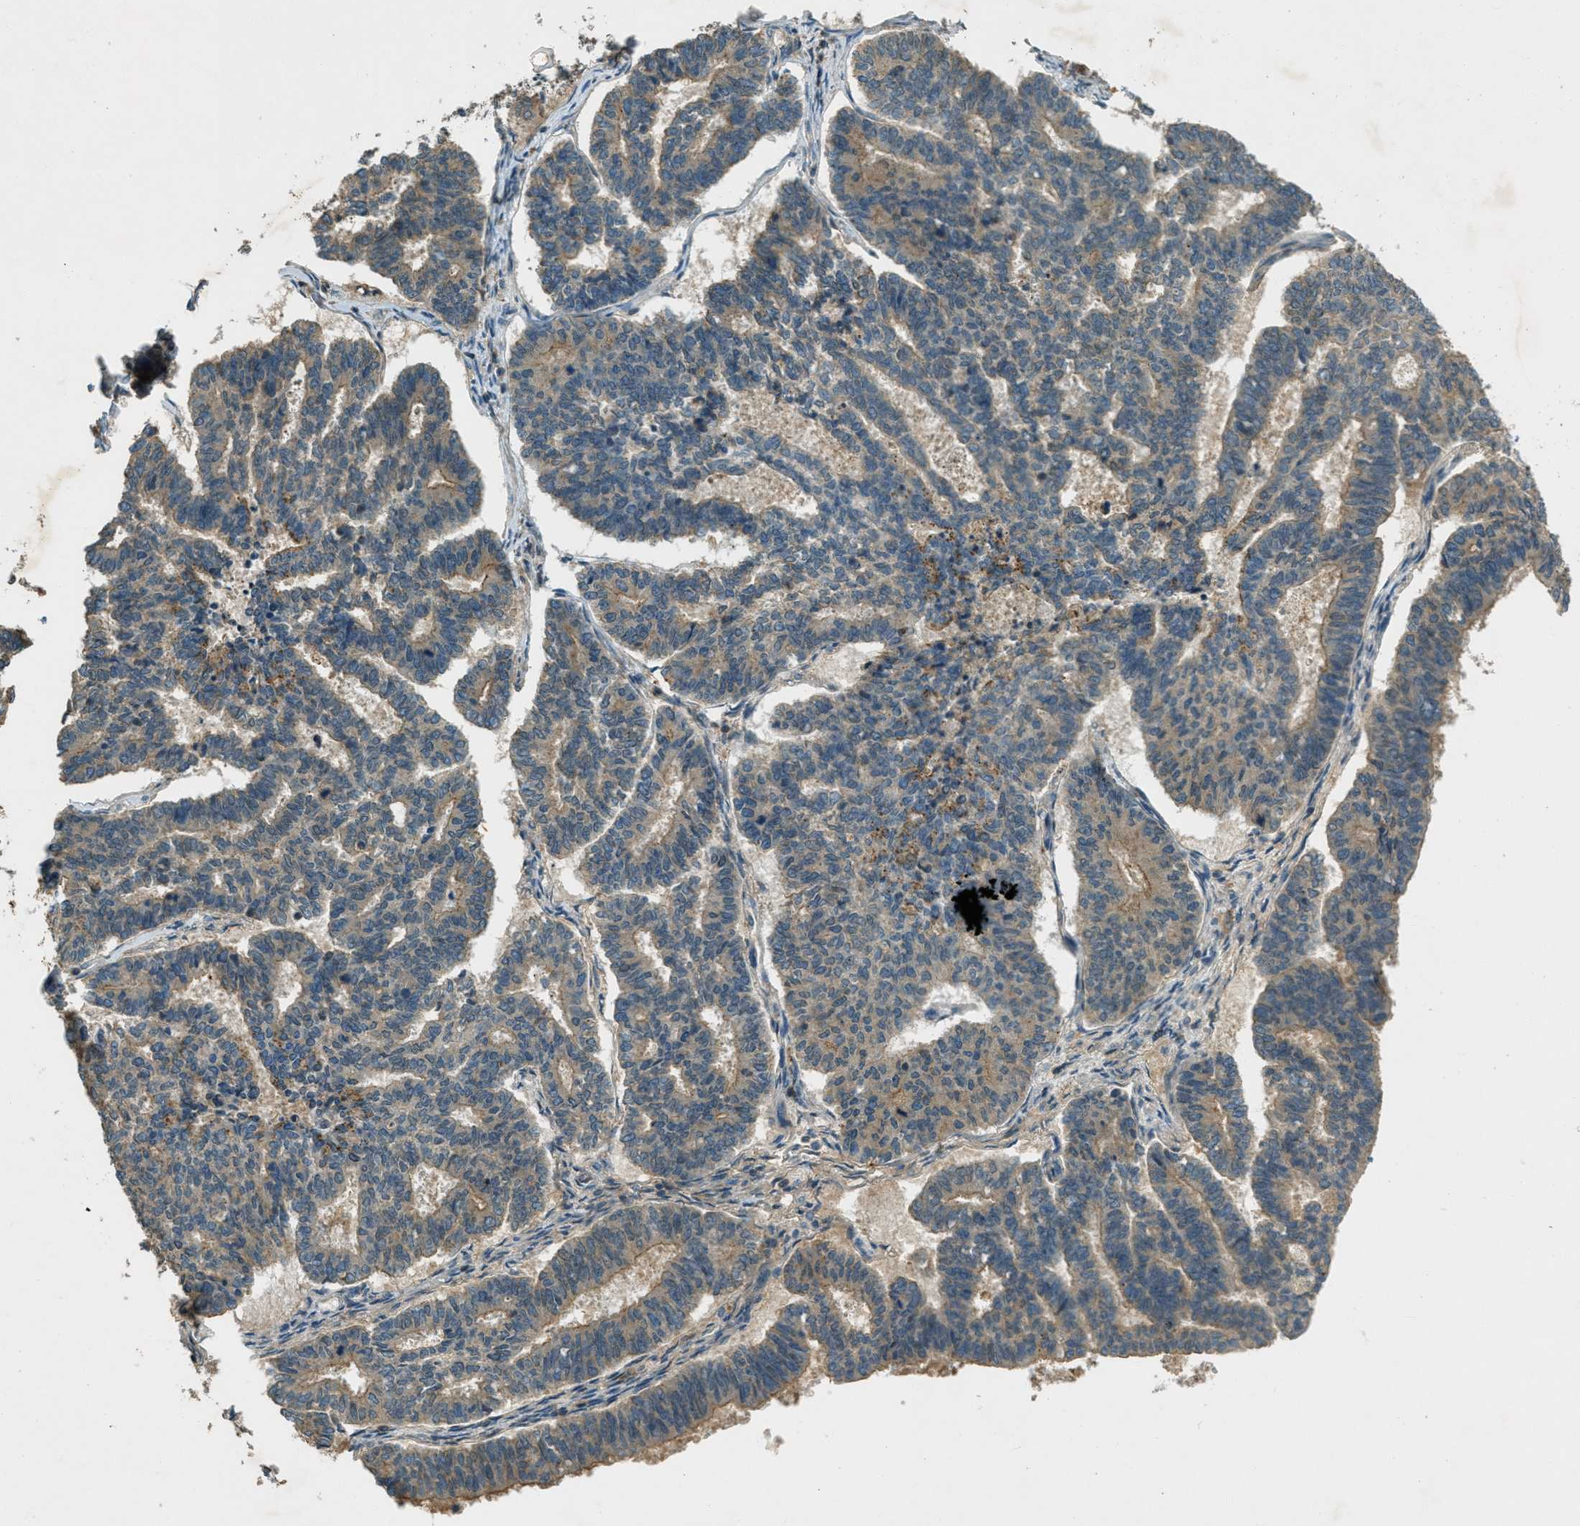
{"staining": {"intensity": "moderate", "quantity": "<25%", "location": "cytoplasmic/membranous"}, "tissue": "endometrial cancer", "cell_type": "Tumor cells", "image_type": "cancer", "snomed": [{"axis": "morphology", "description": "Adenocarcinoma, NOS"}, {"axis": "topography", "description": "Endometrium"}], "caption": "Moderate cytoplasmic/membranous protein expression is present in approximately <25% of tumor cells in endometrial cancer.", "gene": "NUDT4", "patient": {"sex": "female", "age": 70}}